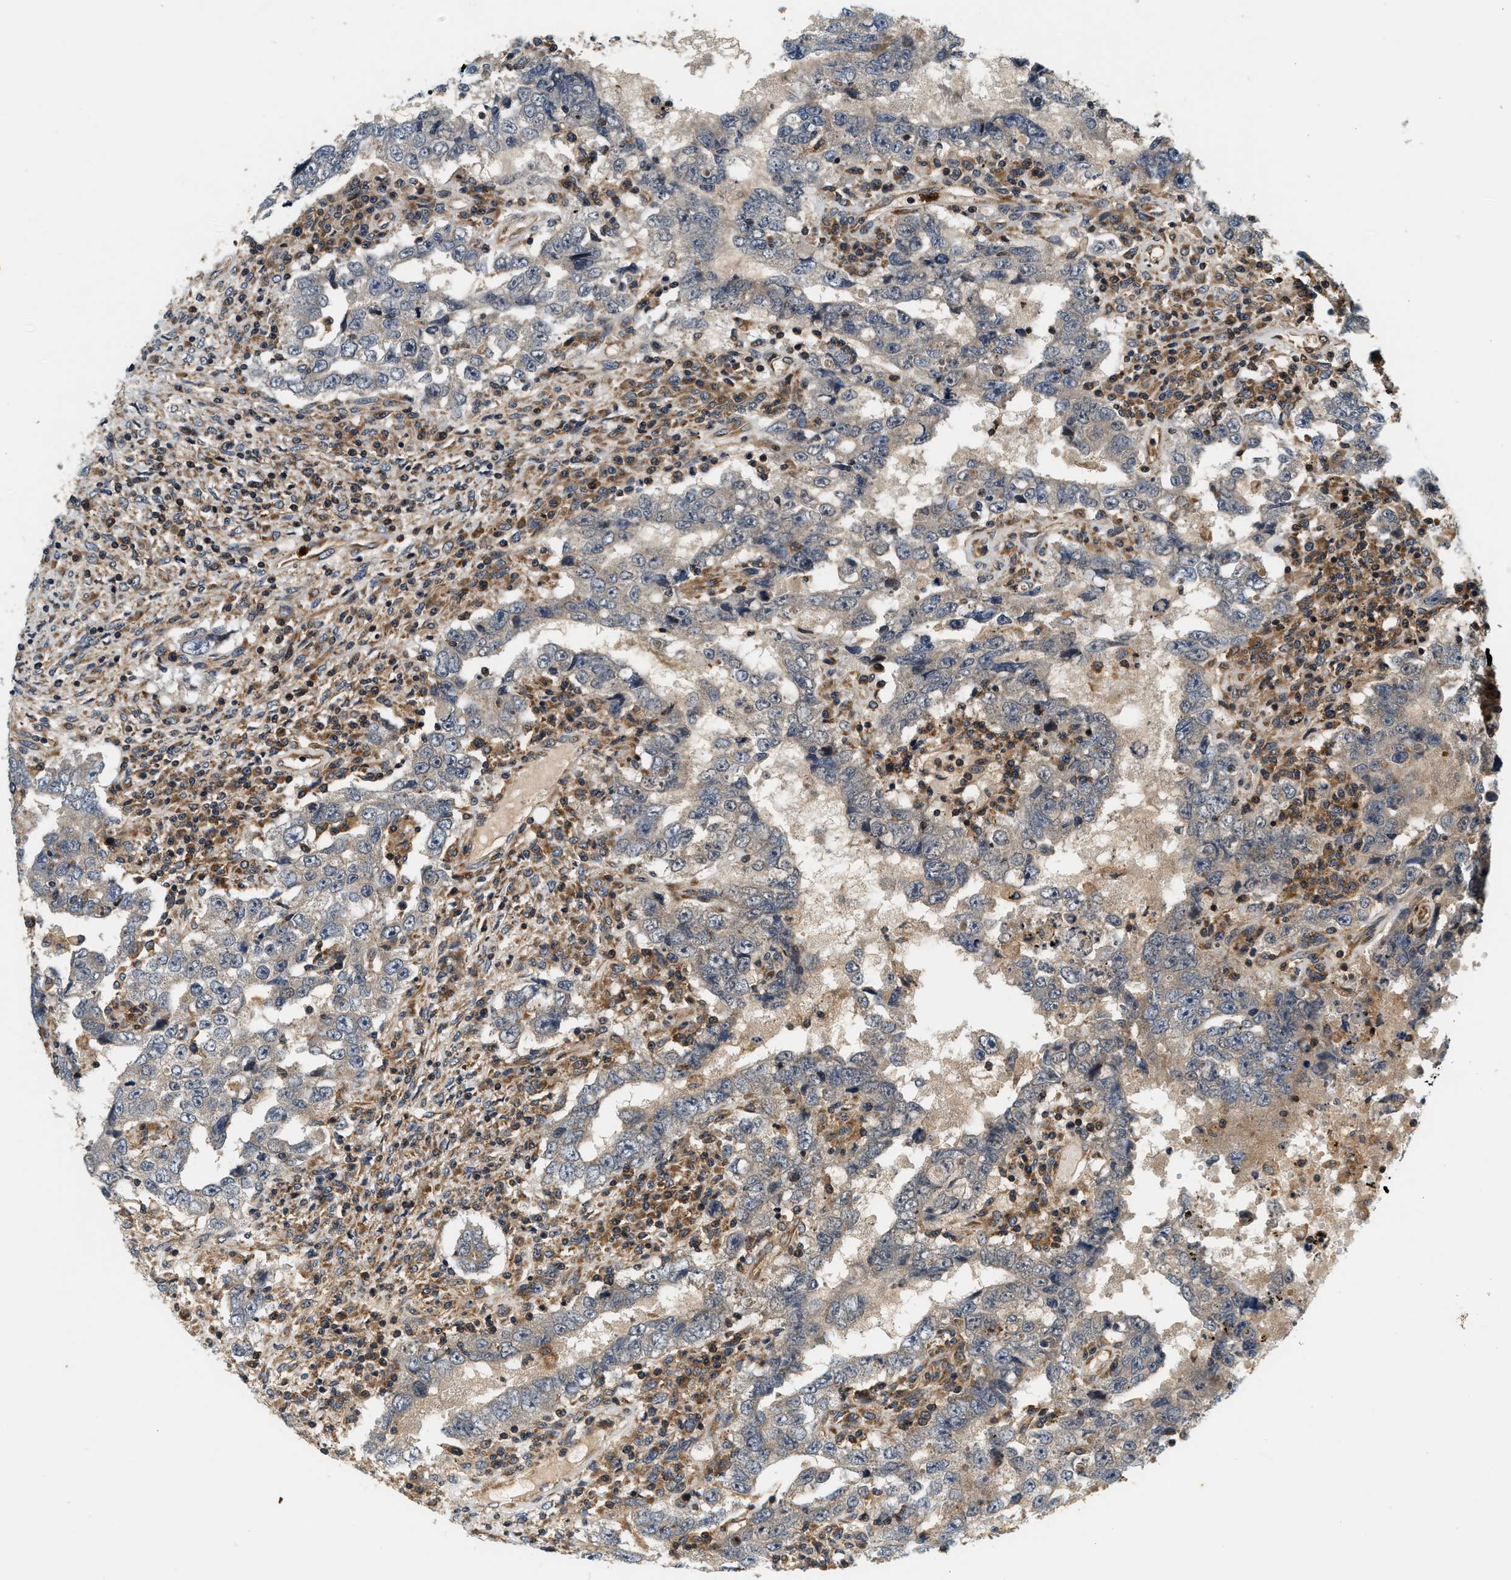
{"staining": {"intensity": "weak", "quantity": "25%-75%", "location": "cytoplasmic/membranous"}, "tissue": "testis cancer", "cell_type": "Tumor cells", "image_type": "cancer", "snomed": [{"axis": "morphology", "description": "Carcinoma, Embryonal, NOS"}, {"axis": "topography", "description": "Testis"}], "caption": "This is an image of immunohistochemistry staining of testis embryonal carcinoma, which shows weak staining in the cytoplasmic/membranous of tumor cells.", "gene": "SAMD9", "patient": {"sex": "male", "age": 26}}